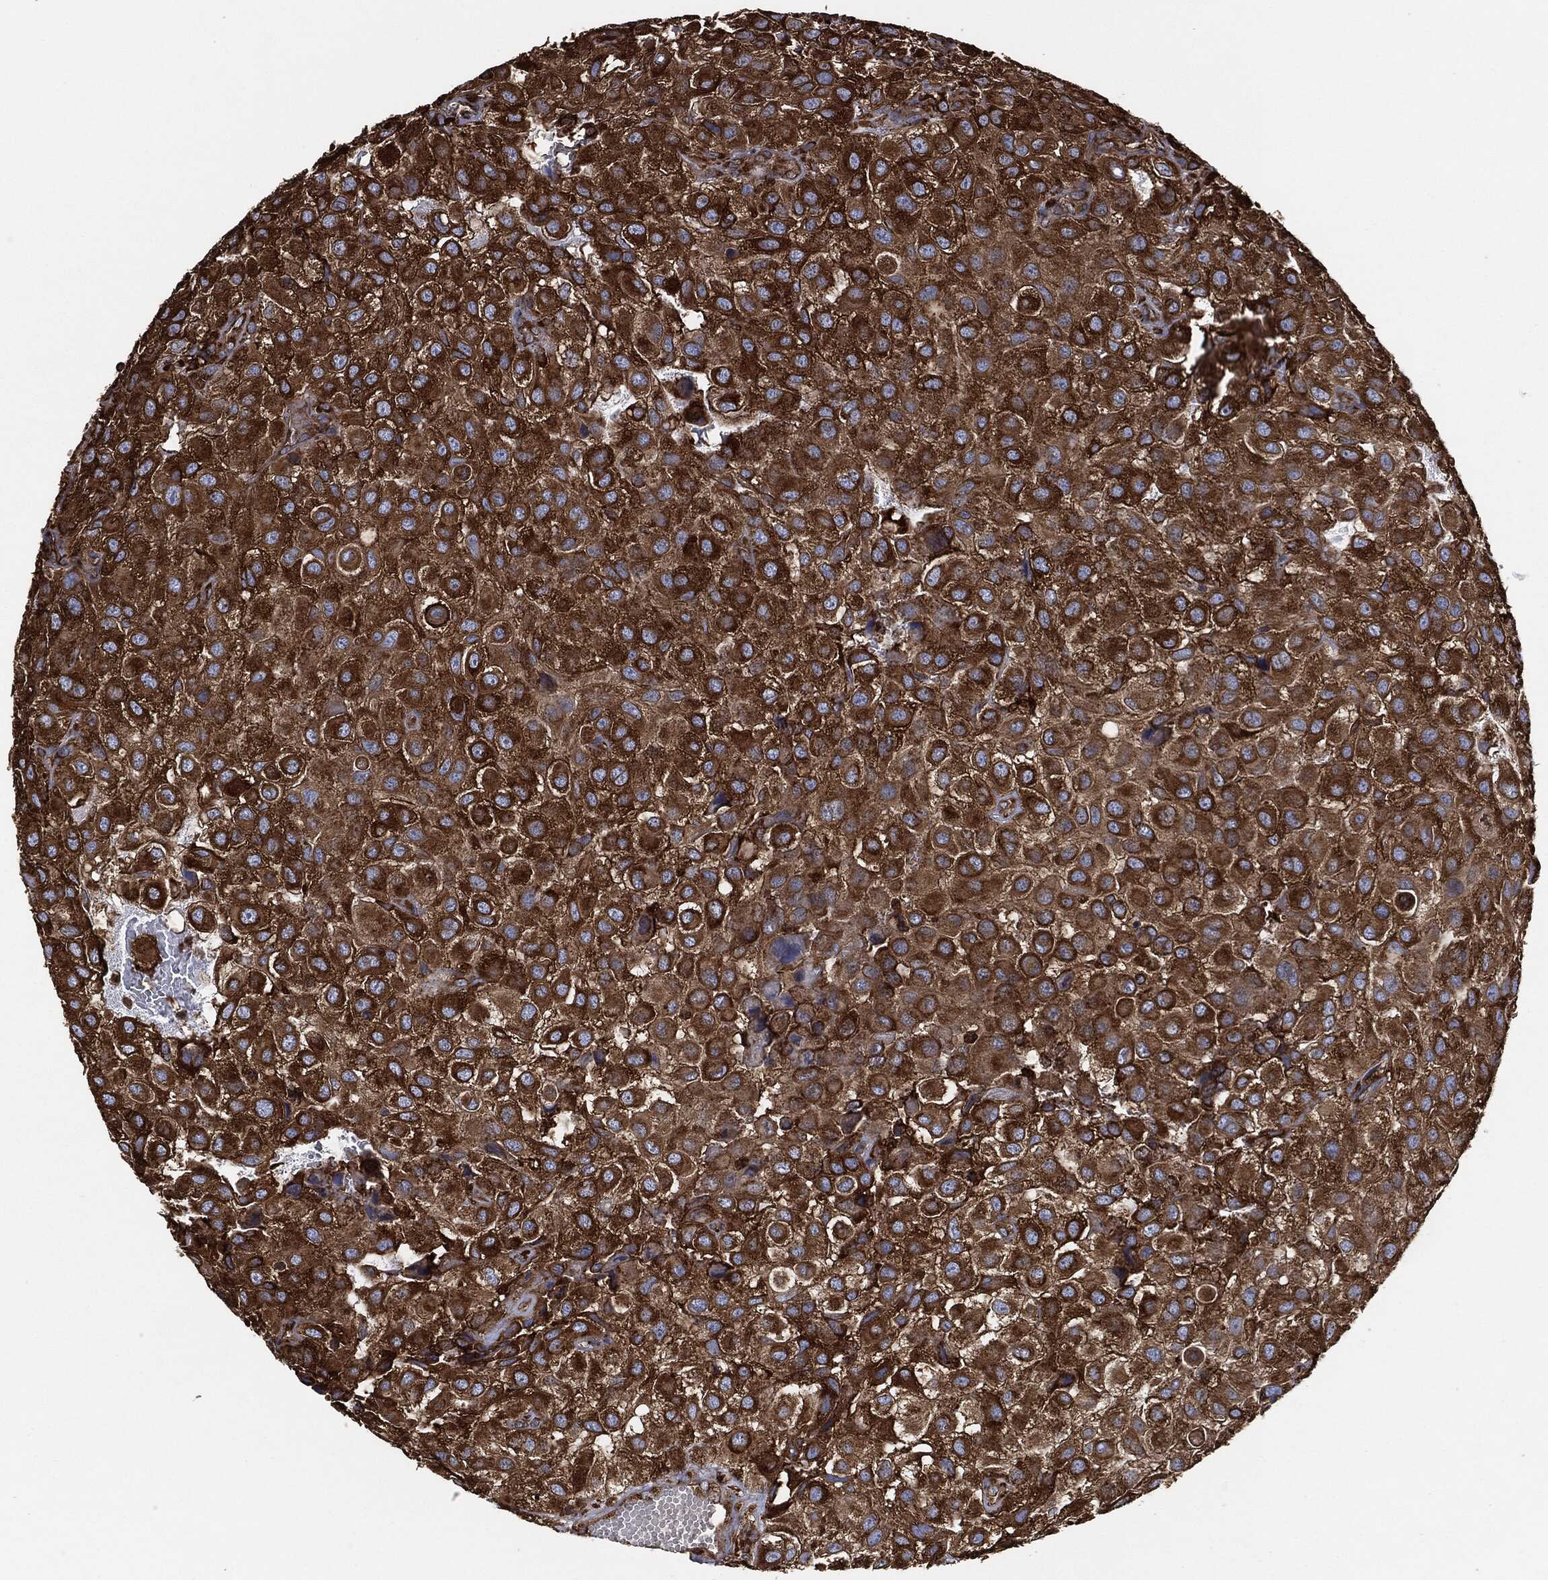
{"staining": {"intensity": "strong", "quantity": ">75%", "location": "cytoplasmic/membranous"}, "tissue": "urothelial cancer", "cell_type": "Tumor cells", "image_type": "cancer", "snomed": [{"axis": "morphology", "description": "Urothelial carcinoma, High grade"}, {"axis": "topography", "description": "Urinary bladder"}], "caption": "The image reveals immunohistochemical staining of urothelial cancer. There is strong cytoplasmic/membranous positivity is seen in approximately >75% of tumor cells.", "gene": "AMFR", "patient": {"sex": "male", "age": 56}}